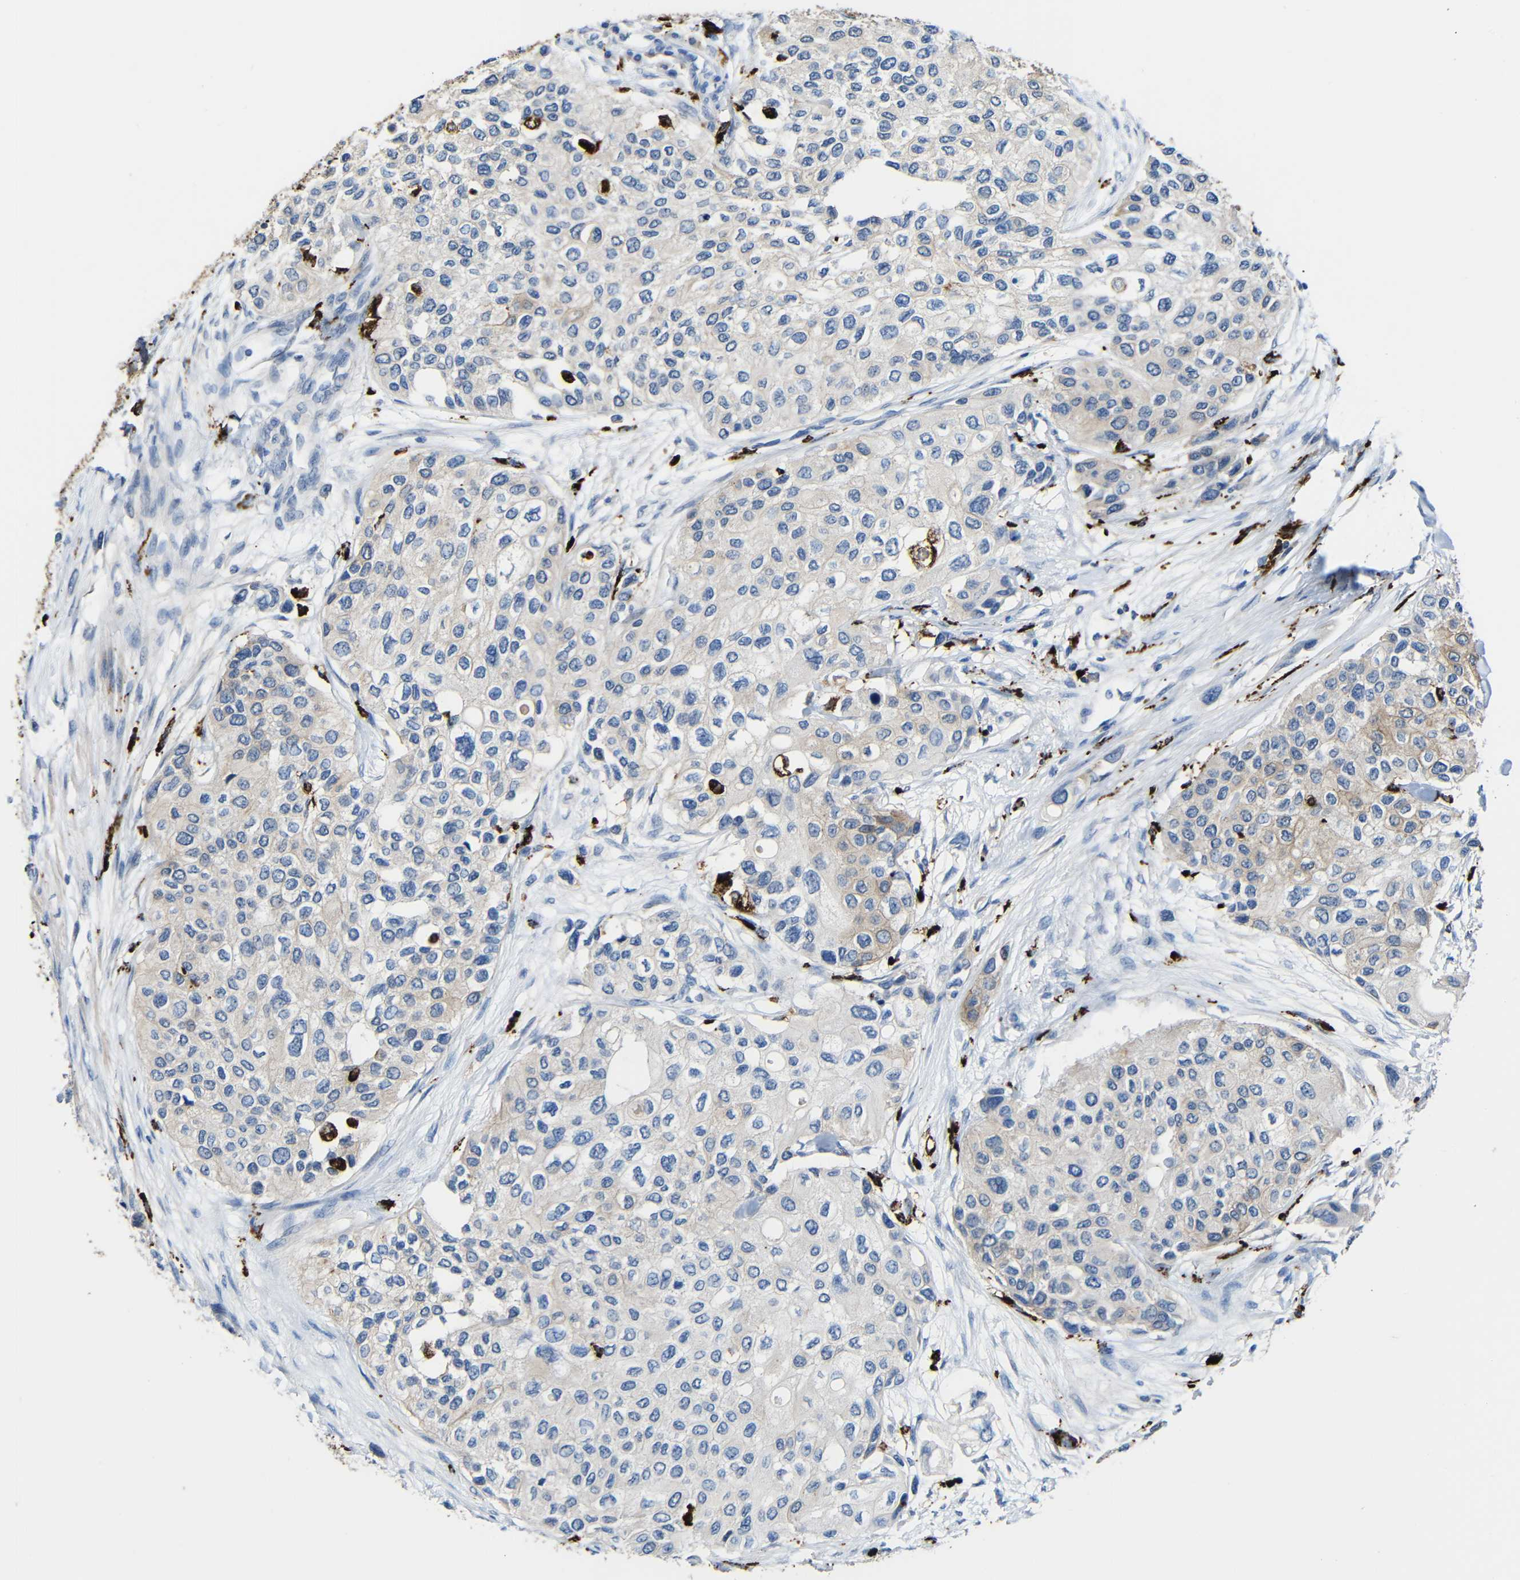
{"staining": {"intensity": "weak", "quantity": "25%-75%", "location": "cytoplasmic/membranous"}, "tissue": "urothelial cancer", "cell_type": "Tumor cells", "image_type": "cancer", "snomed": [{"axis": "morphology", "description": "Urothelial carcinoma, High grade"}, {"axis": "topography", "description": "Urinary bladder"}], "caption": "A high-resolution image shows immunohistochemistry (IHC) staining of urothelial carcinoma (high-grade), which displays weak cytoplasmic/membranous expression in approximately 25%-75% of tumor cells.", "gene": "HLA-DMA", "patient": {"sex": "female", "age": 56}}